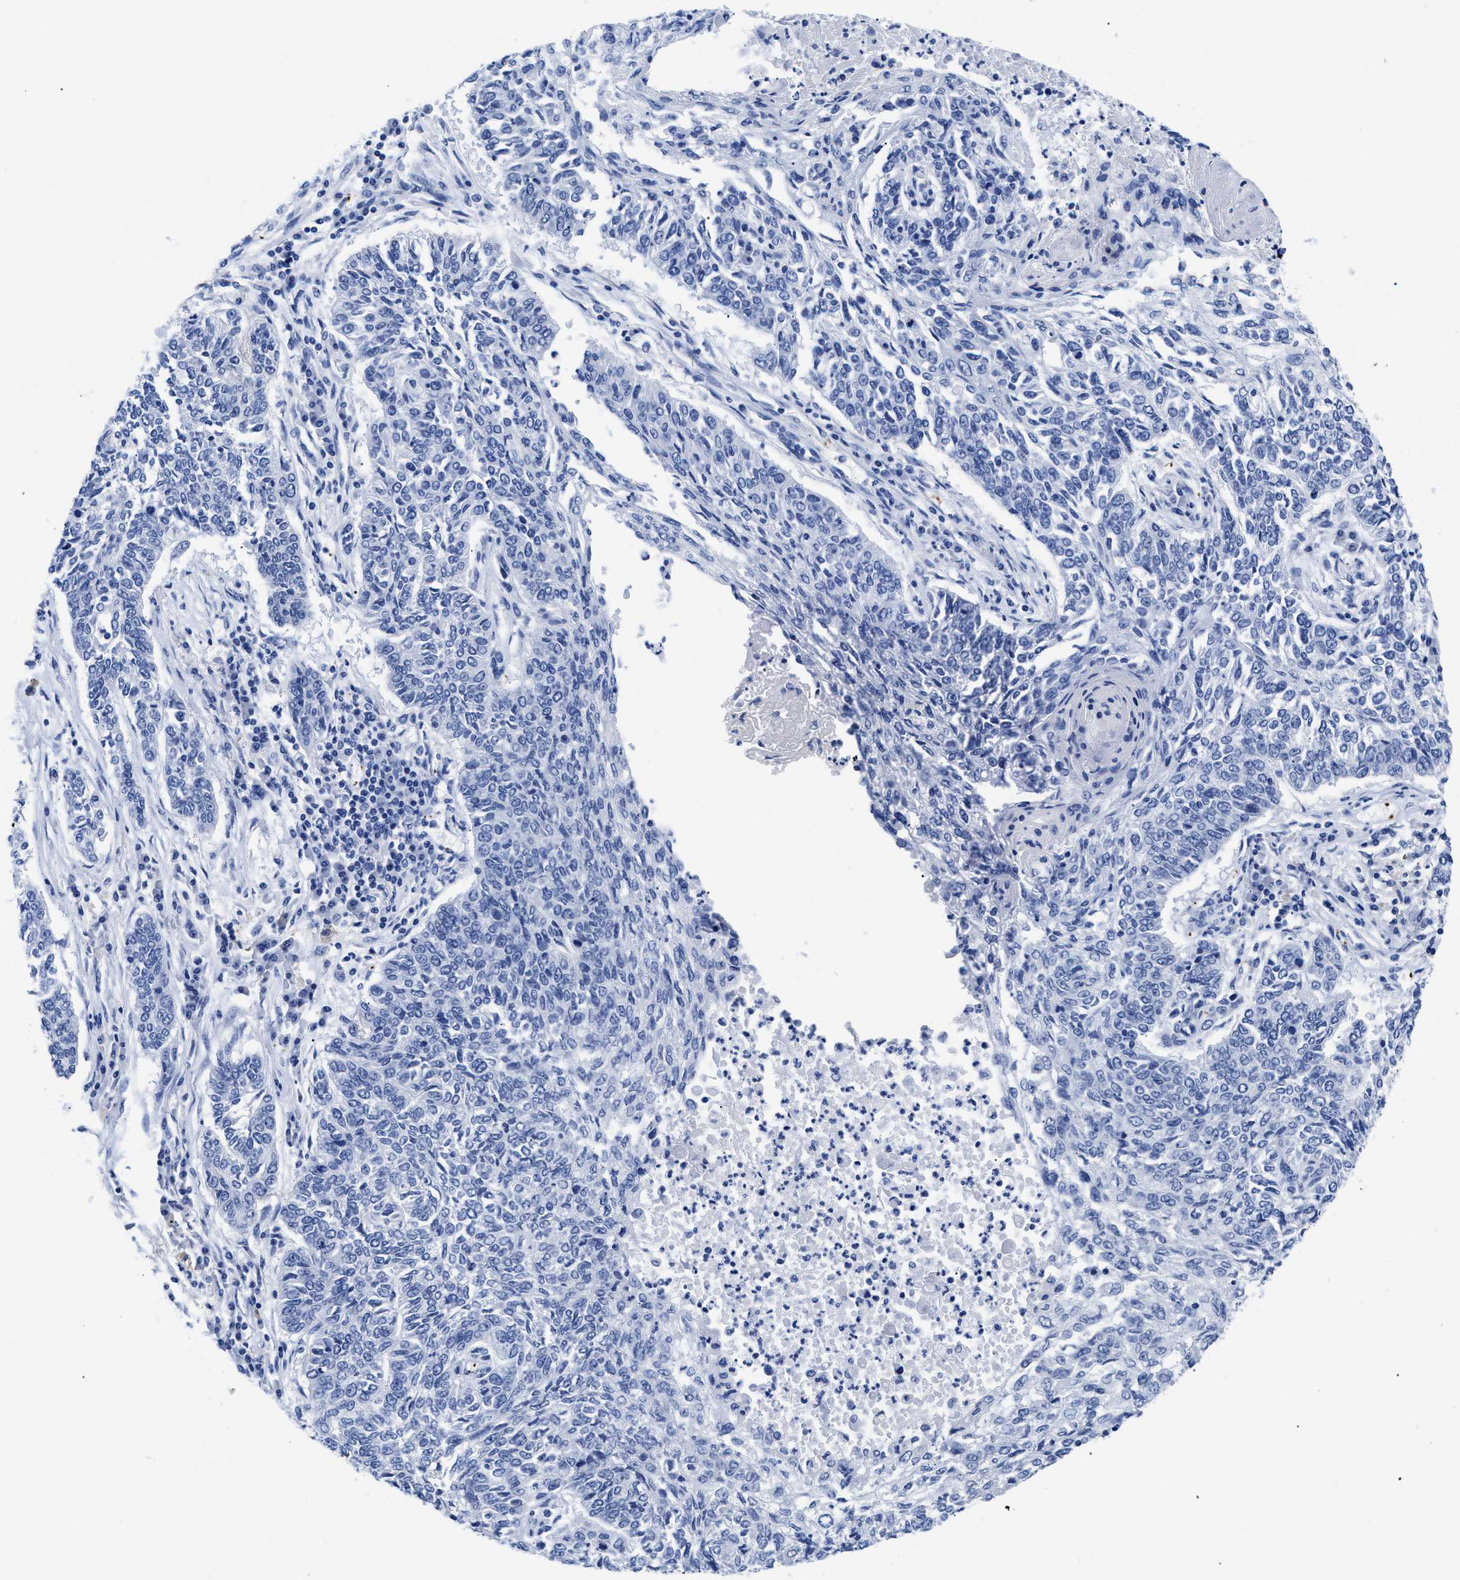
{"staining": {"intensity": "negative", "quantity": "none", "location": "none"}, "tissue": "lung cancer", "cell_type": "Tumor cells", "image_type": "cancer", "snomed": [{"axis": "morphology", "description": "Normal tissue, NOS"}, {"axis": "morphology", "description": "Squamous cell carcinoma, NOS"}, {"axis": "topography", "description": "Cartilage tissue"}, {"axis": "topography", "description": "Bronchus"}, {"axis": "topography", "description": "Lung"}], "caption": "Immunohistochemistry micrograph of neoplastic tissue: human lung cancer (squamous cell carcinoma) stained with DAB (3,3'-diaminobenzidine) demonstrates no significant protein positivity in tumor cells.", "gene": "TREML1", "patient": {"sex": "female", "age": 49}}